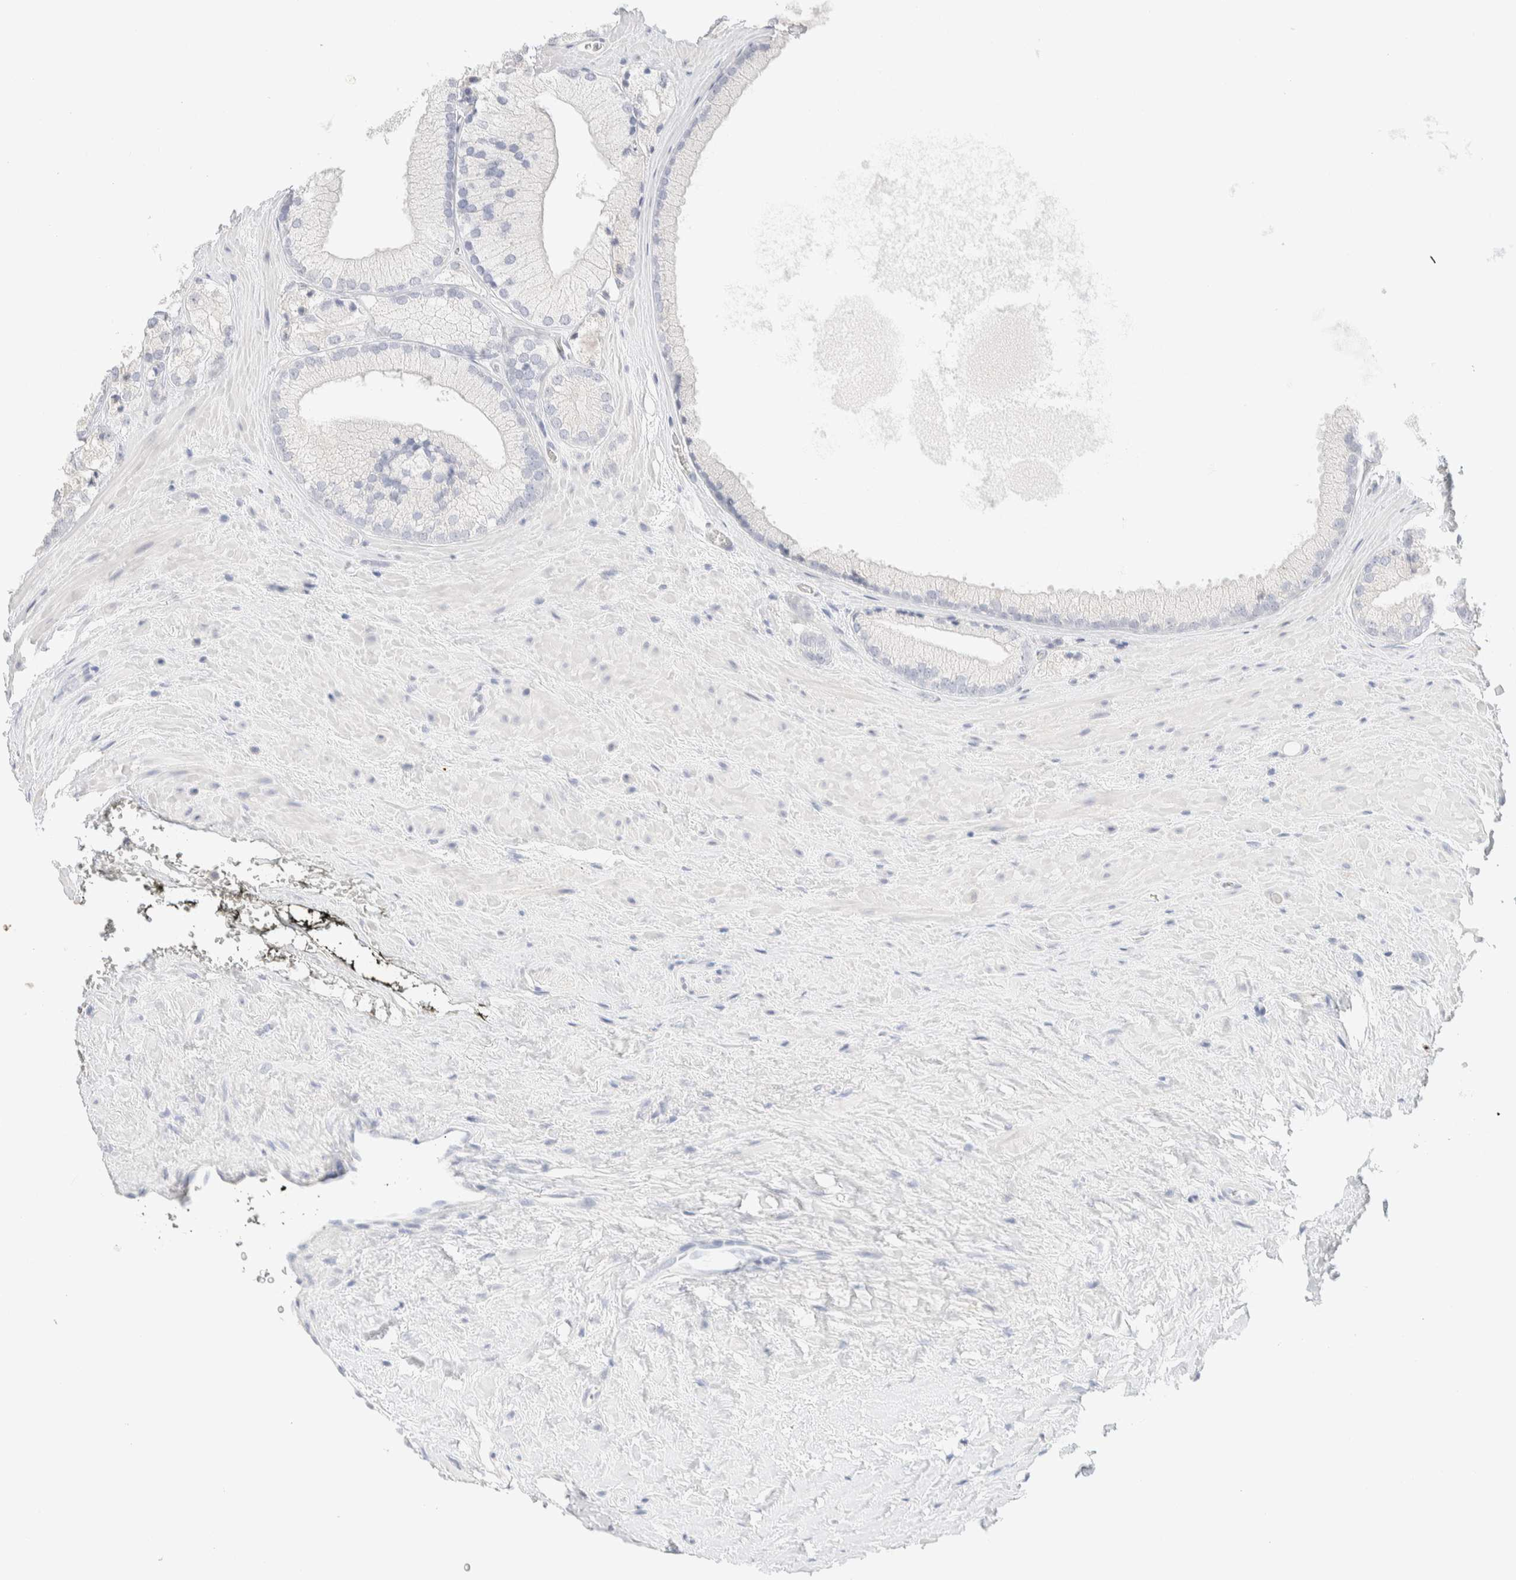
{"staining": {"intensity": "negative", "quantity": "none", "location": "none"}, "tissue": "prostate cancer", "cell_type": "Tumor cells", "image_type": "cancer", "snomed": [{"axis": "morphology", "description": "Adenocarcinoma, Low grade"}, {"axis": "topography", "description": "Prostate"}], "caption": "Prostate adenocarcinoma (low-grade) was stained to show a protein in brown. There is no significant staining in tumor cells.", "gene": "RIDA", "patient": {"sex": "male", "age": 65}}